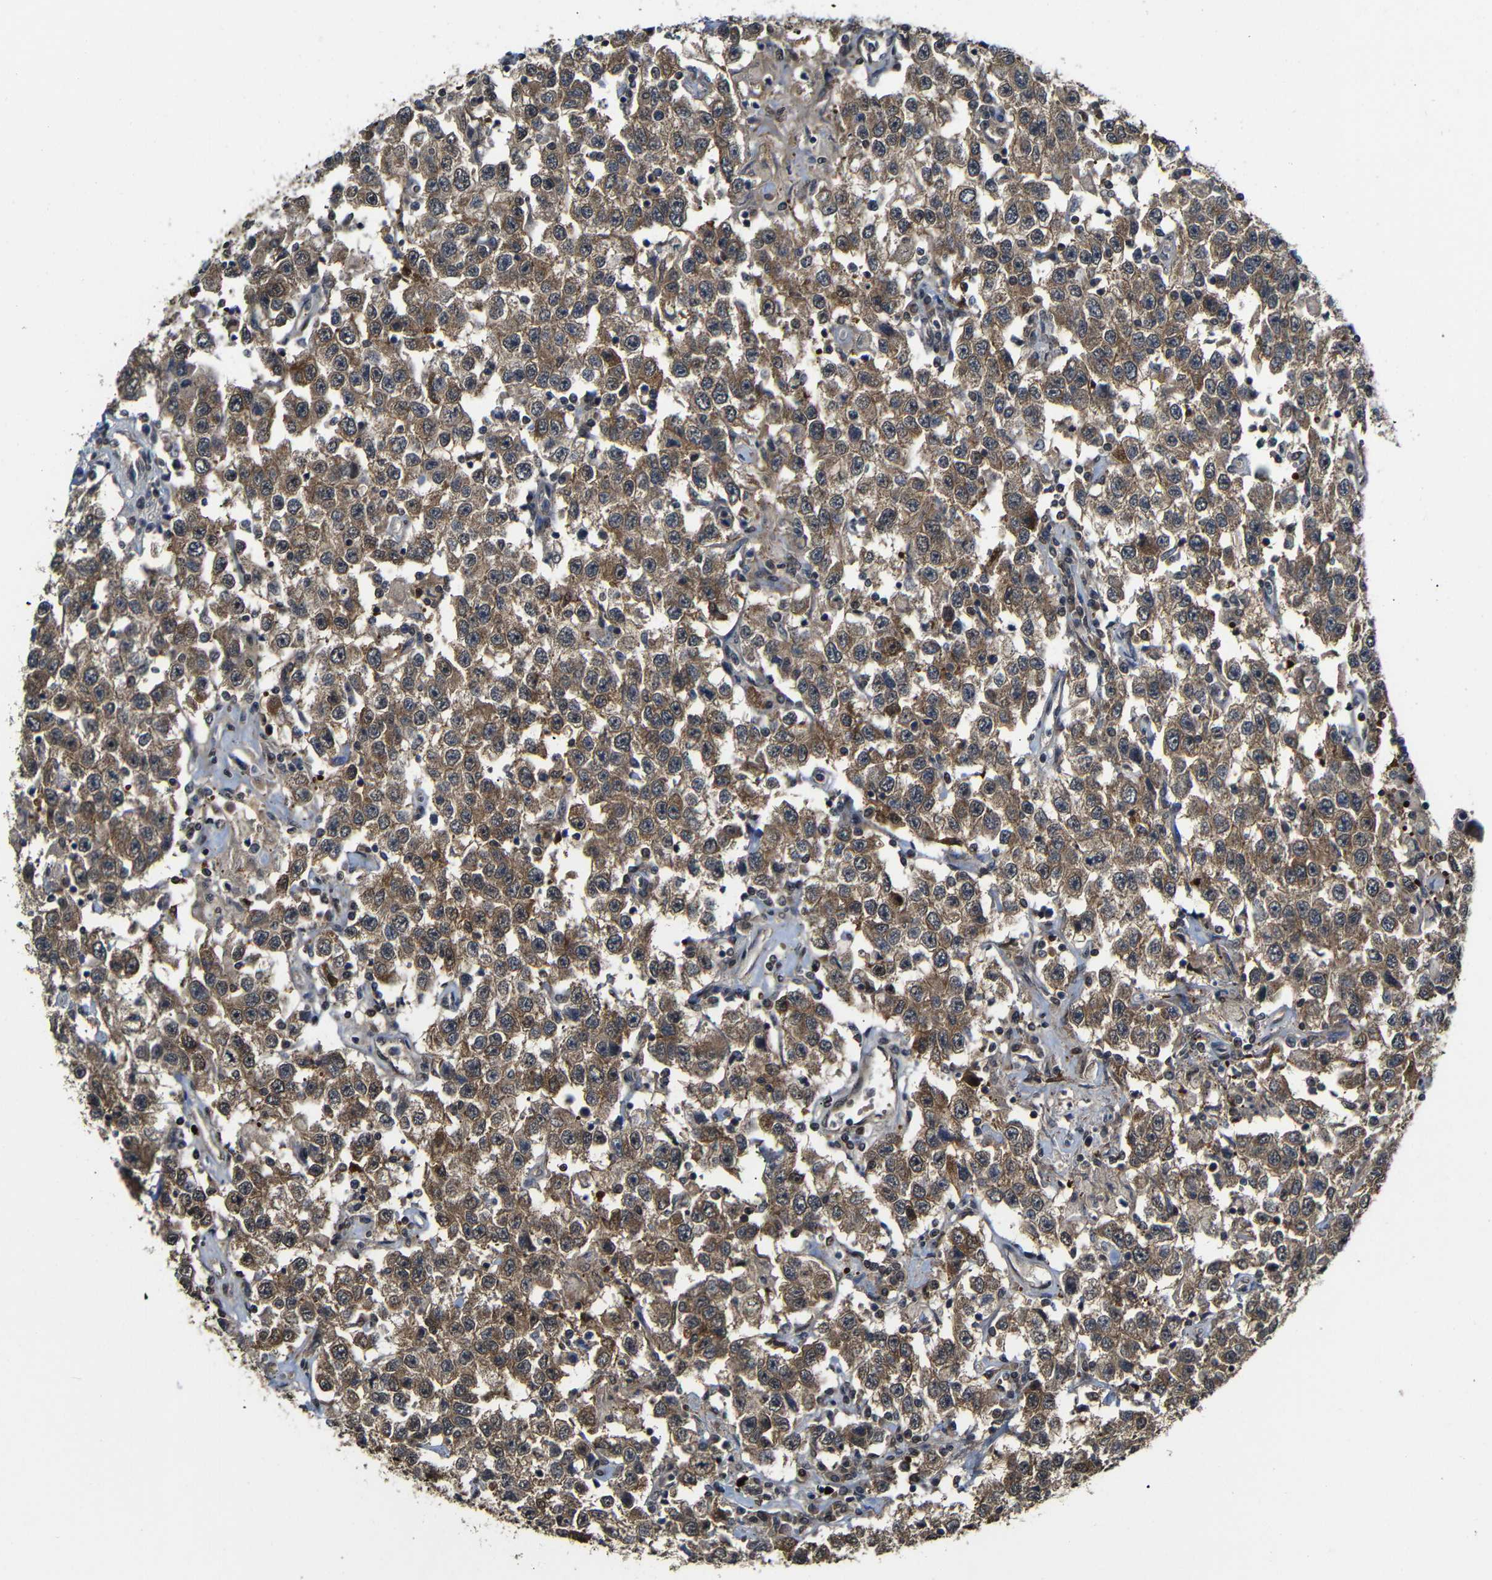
{"staining": {"intensity": "moderate", "quantity": ">75%", "location": "cytoplasmic/membranous"}, "tissue": "testis cancer", "cell_type": "Tumor cells", "image_type": "cancer", "snomed": [{"axis": "morphology", "description": "Seminoma, NOS"}, {"axis": "topography", "description": "Testis"}], "caption": "Testis seminoma stained with immunohistochemistry demonstrates moderate cytoplasmic/membranous positivity in approximately >75% of tumor cells.", "gene": "ATG12", "patient": {"sex": "male", "age": 41}}